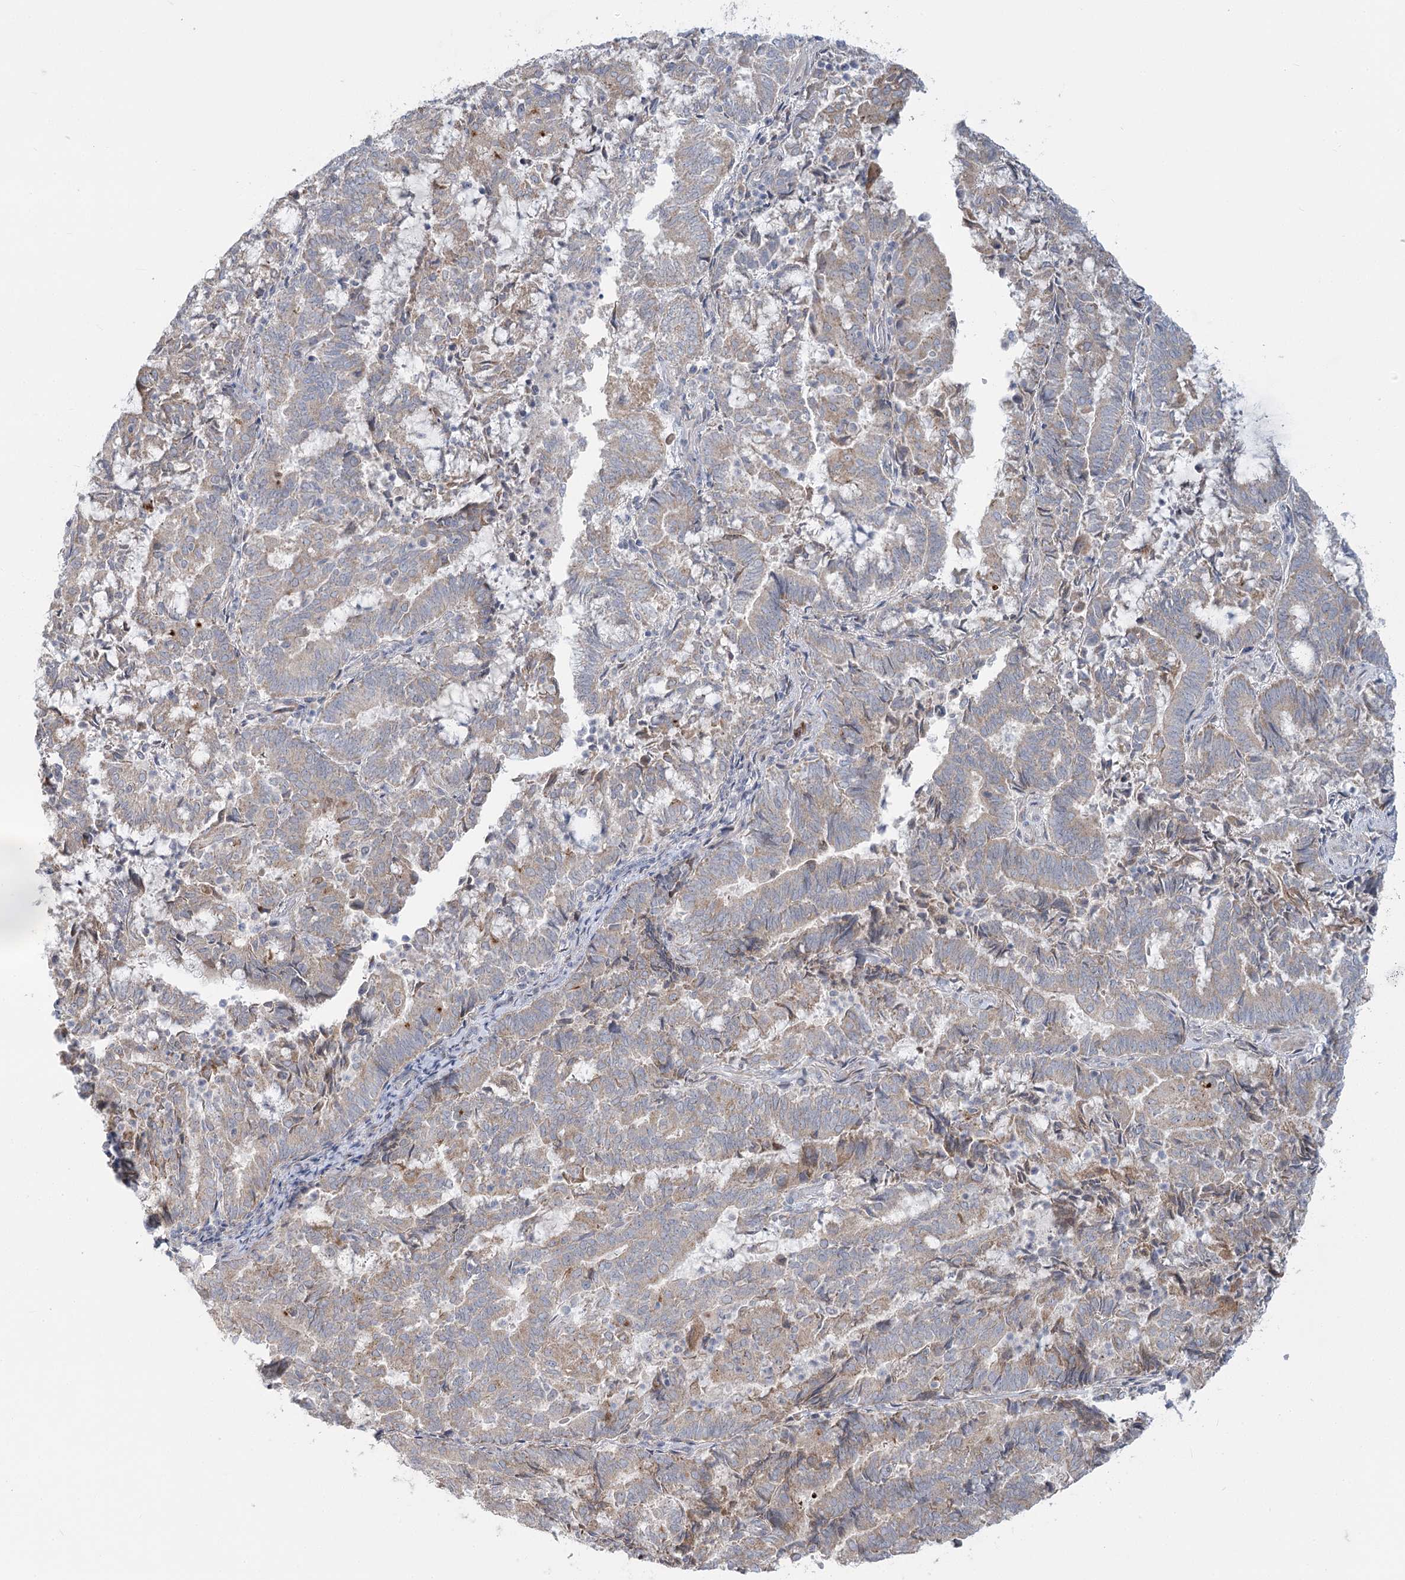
{"staining": {"intensity": "weak", "quantity": "25%-75%", "location": "cytoplasmic/membranous"}, "tissue": "endometrial cancer", "cell_type": "Tumor cells", "image_type": "cancer", "snomed": [{"axis": "morphology", "description": "Adenocarcinoma, NOS"}, {"axis": "topography", "description": "Endometrium"}], "caption": "This is an image of immunohistochemistry (IHC) staining of endometrial cancer, which shows weak staining in the cytoplasmic/membranous of tumor cells.", "gene": "PLA2G12A", "patient": {"sex": "female", "age": 80}}